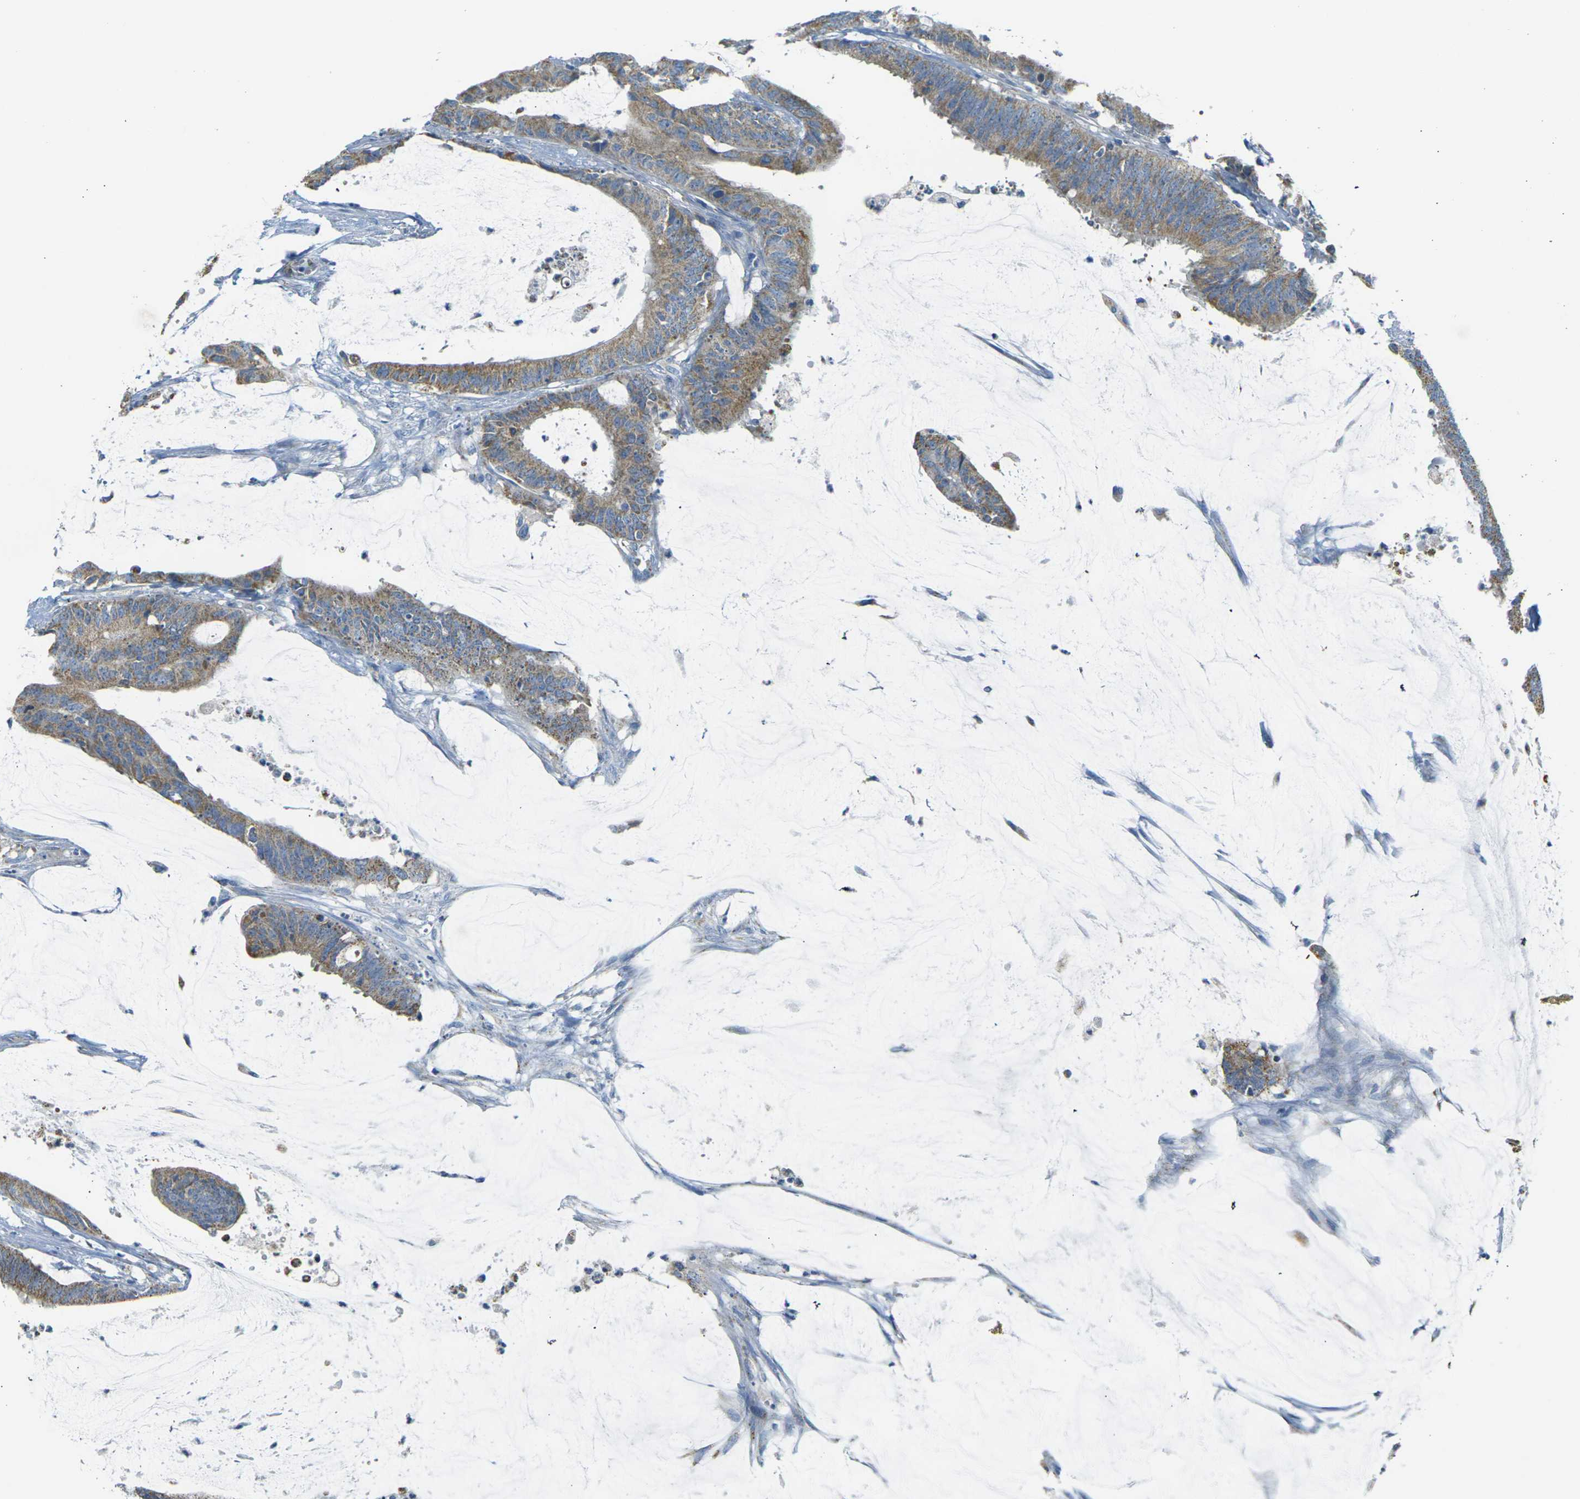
{"staining": {"intensity": "weak", "quantity": ">75%", "location": "cytoplasmic/membranous"}, "tissue": "colorectal cancer", "cell_type": "Tumor cells", "image_type": "cancer", "snomed": [{"axis": "morphology", "description": "Adenocarcinoma, NOS"}, {"axis": "topography", "description": "Rectum"}], "caption": "About >75% of tumor cells in human adenocarcinoma (colorectal) display weak cytoplasmic/membranous protein positivity as visualized by brown immunohistochemical staining.", "gene": "PARD6B", "patient": {"sex": "female", "age": 66}}